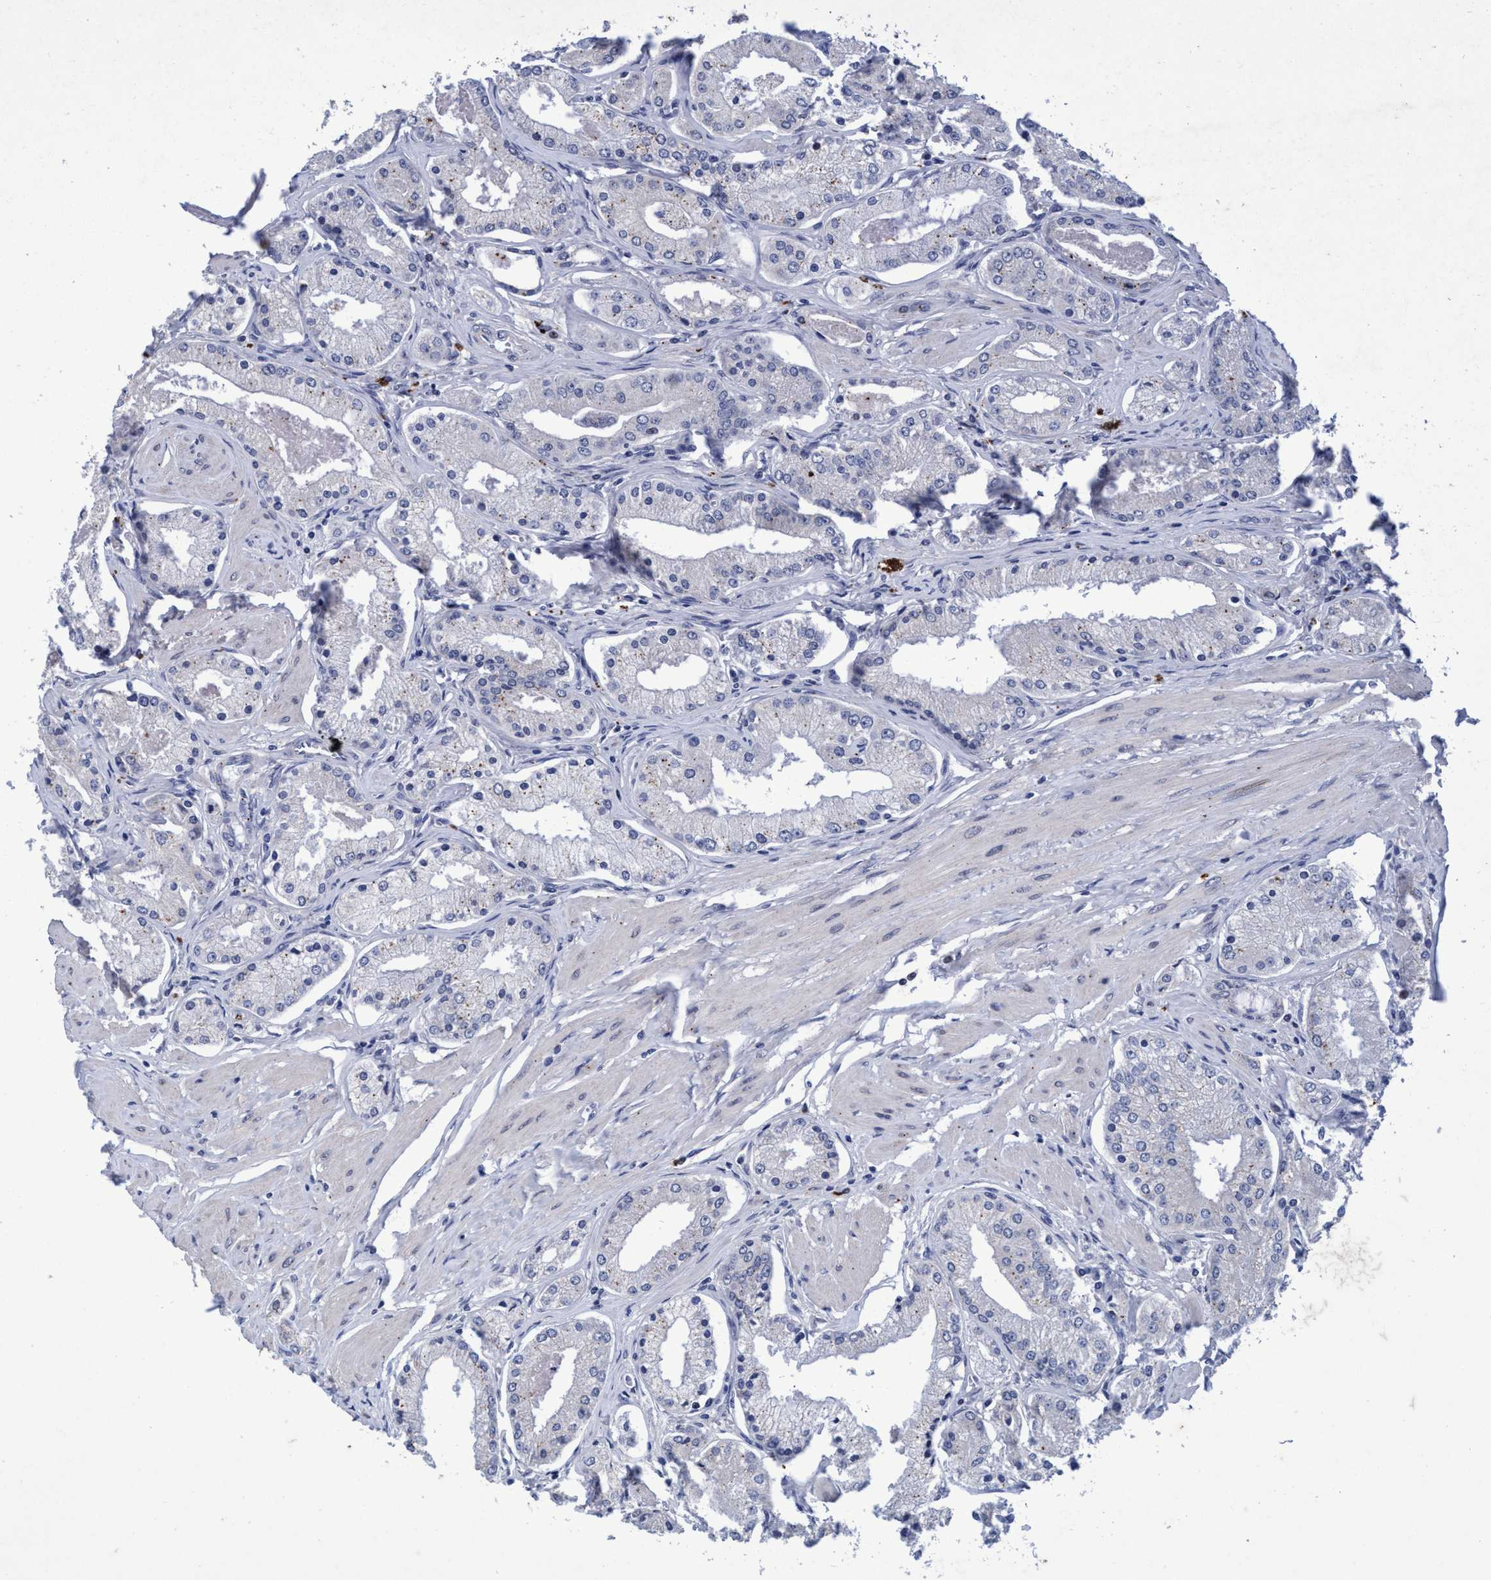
{"staining": {"intensity": "weak", "quantity": "<25%", "location": "cytoplasmic/membranous"}, "tissue": "prostate cancer", "cell_type": "Tumor cells", "image_type": "cancer", "snomed": [{"axis": "morphology", "description": "Adenocarcinoma, High grade"}, {"axis": "topography", "description": "Prostate"}], "caption": "Human prostate cancer stained for a protein using immunohistochemistry displays no expression in tumor cells.", "gene": "GRB14", "patient": {"sex": "male", "age": 66}}